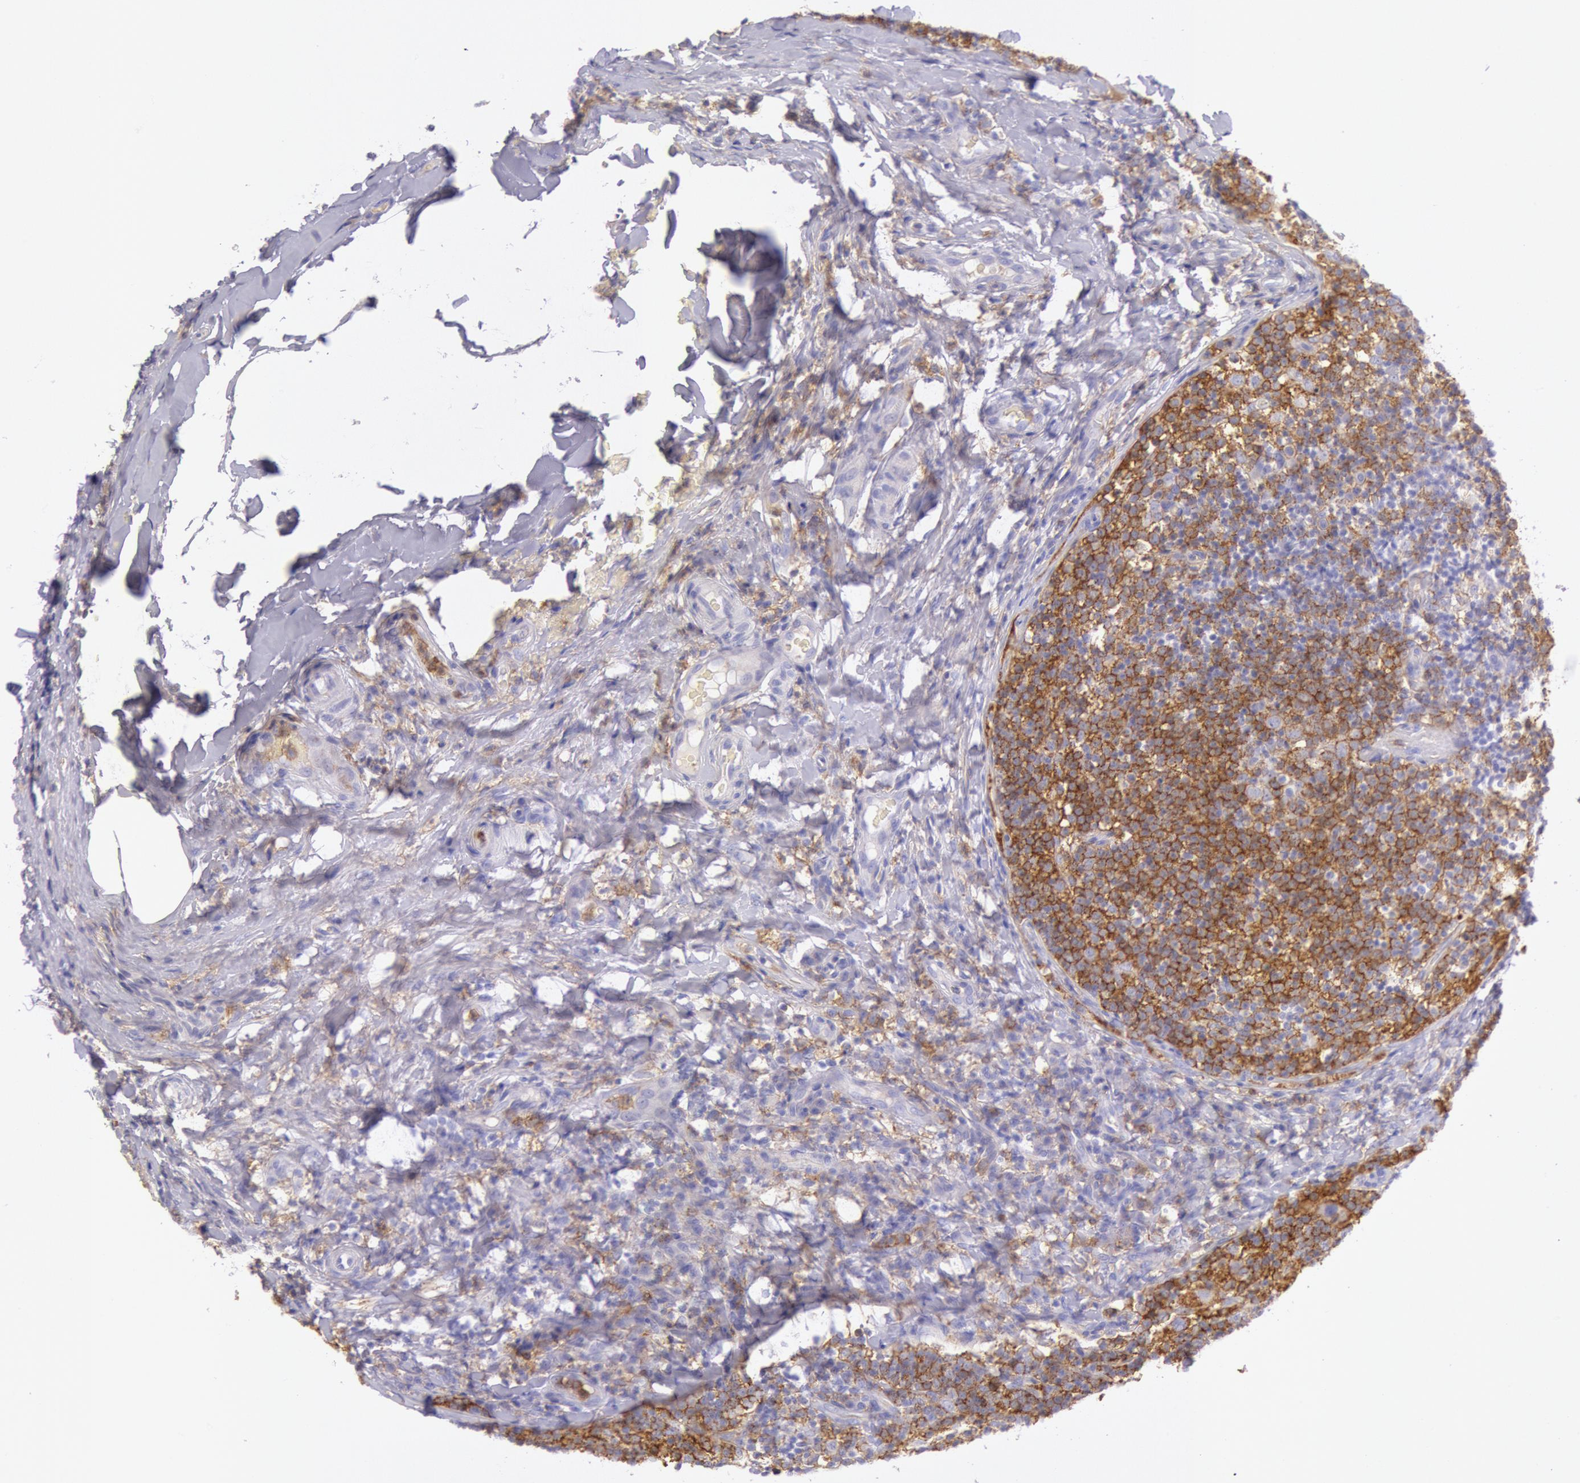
{"staining": {"intensity": "moderate", "quantity": ">75%", "location": "cytoplasmic/membranous"}, "tissue": "lymph node", "cell_type": "Germinal center cells", "image_type": "normal", "snomed": [{"axis": "morphology", "description": "Normal tissue, NOS"}, {"axis": "morphology", "description": "Inflammation, NOS"}, {"axis": "topography", "description": "Lymph node"}], "caption": "Protein expression analysis of normal human lymph node reveals moderate cytoplasmic/membranous expression in approximately >75% of germinal center cells.", "gene": "LYN", "patient": {"sex": "male", "age": 46}}